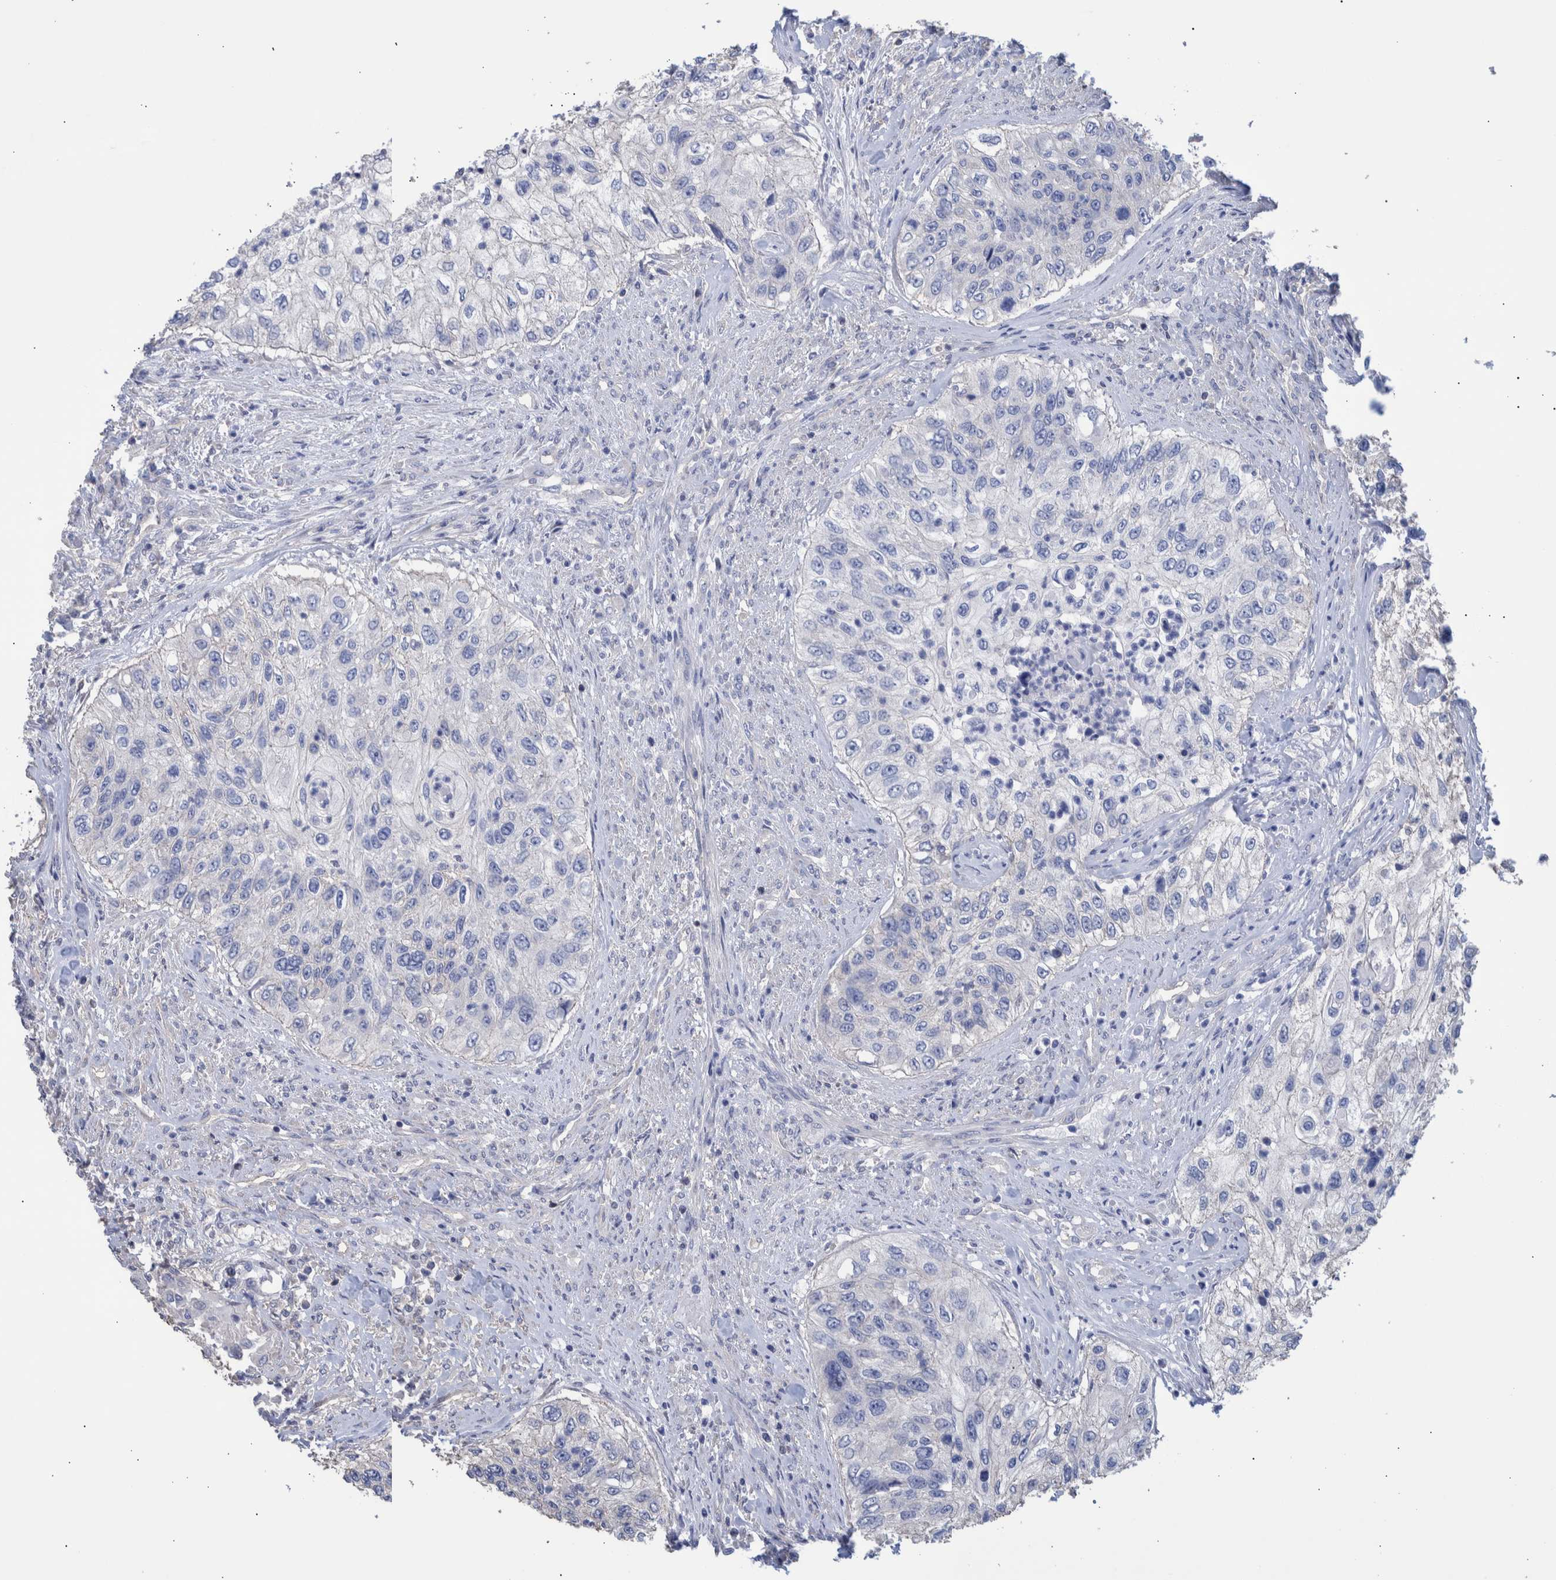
{"staining": {"intensity": "negative", "quantity": "none", "location": "none"}, "tissue": "urothelial cancer", "cell_type": "Tumor cells", "image_type": "cancer", "snomed": [{"axis": "morphology", "description": "Urothelial carcinoma, High grade"}, {"axis": "topography", "description": "Urinary bladder"}], "caption": "A high-resolution photomicrograph shows immunohistochemistry (IHC) staining of urothelial cancer, which exhibits no significant expression in tumor cells.", "gene": "PPP3CC", "patient": {"sex": "female", "age": 60}}